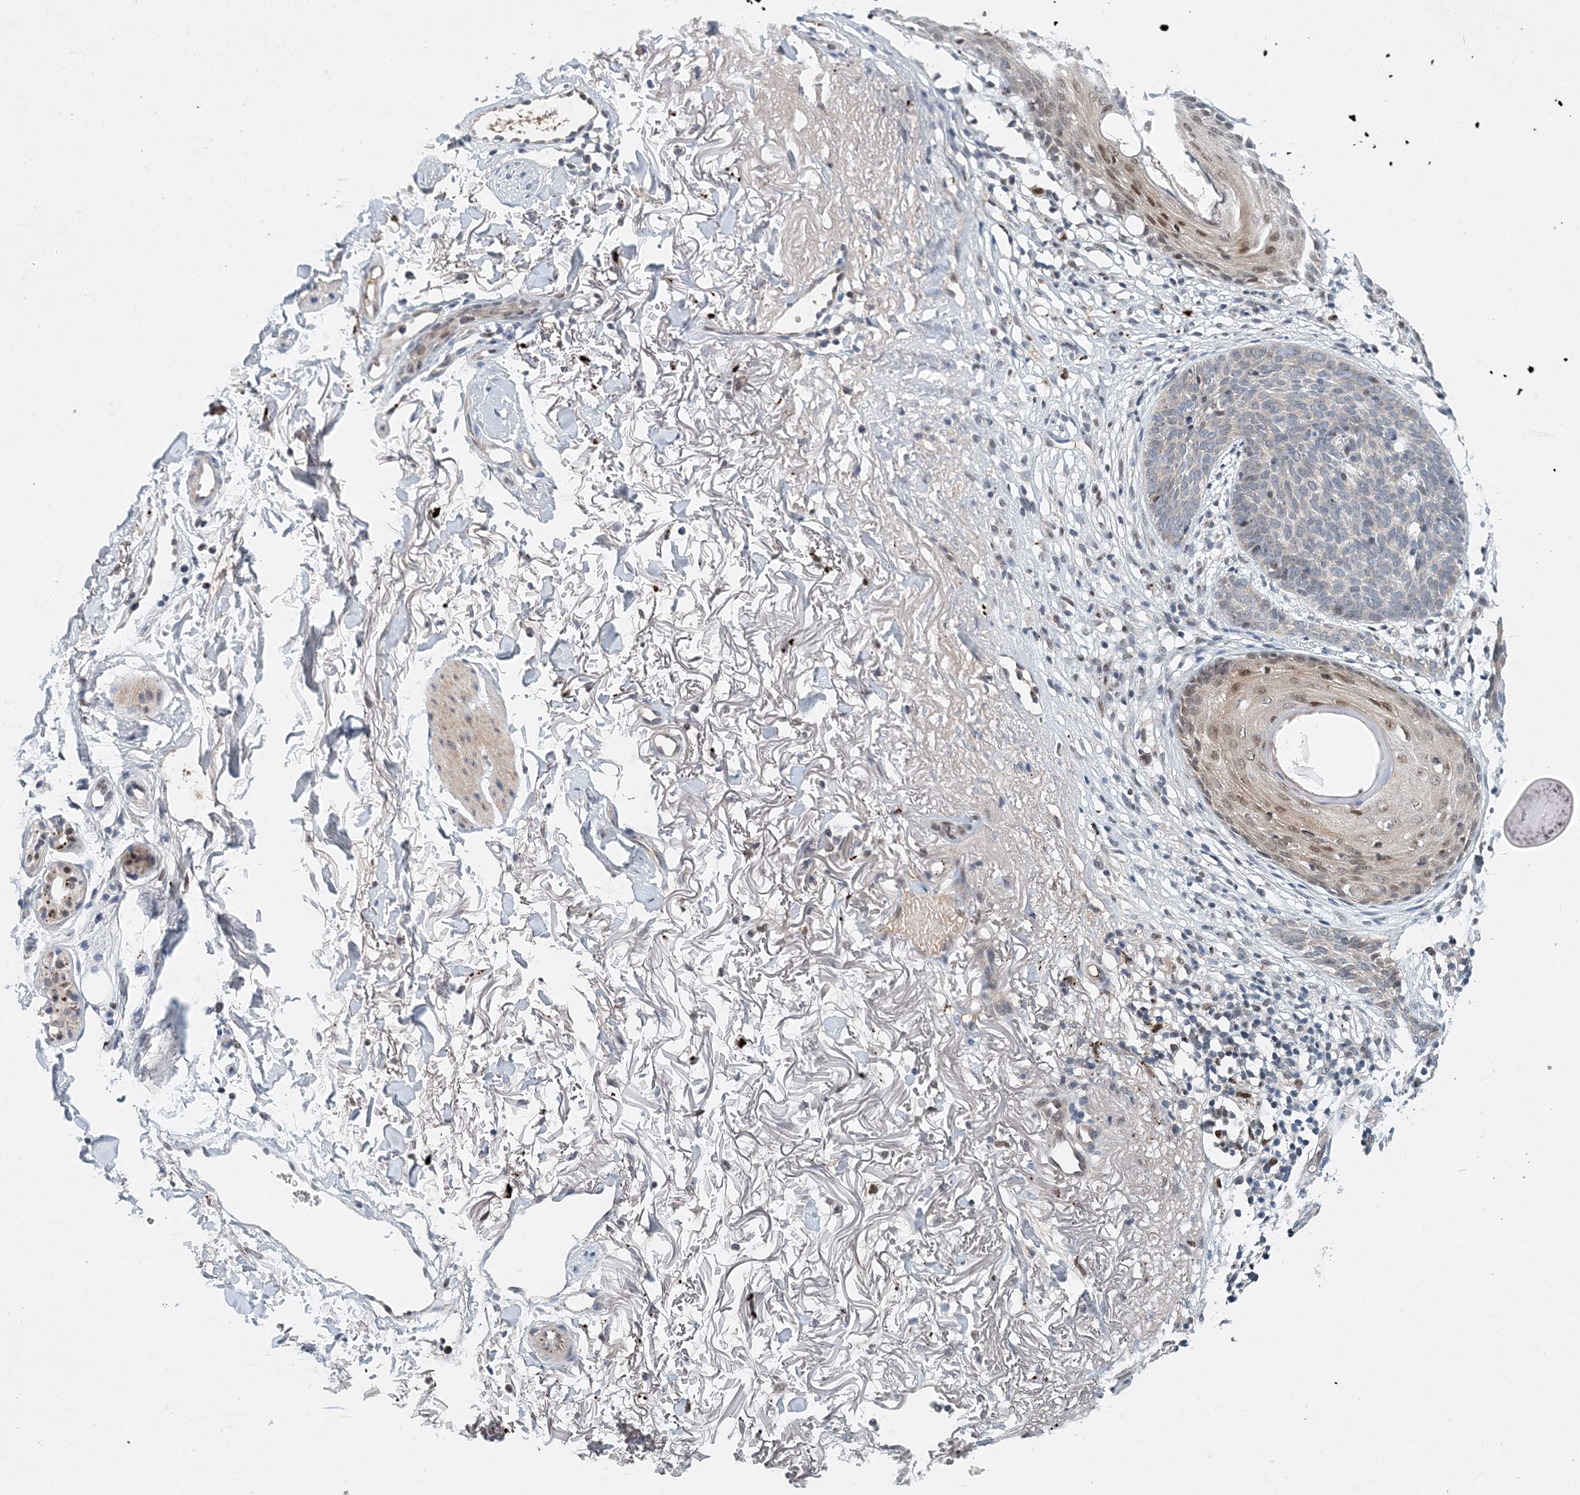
{"staining": {"intensity": "negative", "quantity": "none", "location": "none"}, "tissue": "skin cancer", "cell_type": "Tumor cells", "image_type": "cancer", "snomed": [{"axis": "morphology", "description": "Normal tissue, NOS"}, {"axis": "morphology", "description": "Basal cell carcinoma"}, {"axis": "topography", "description": "Skin"}], "caption": "The micrograph demonstrates no staining of tumor cells in basal cell carcinoma (skin).", "gene": "KPNA4", "patient": {"sex": "female", "age": 70}}